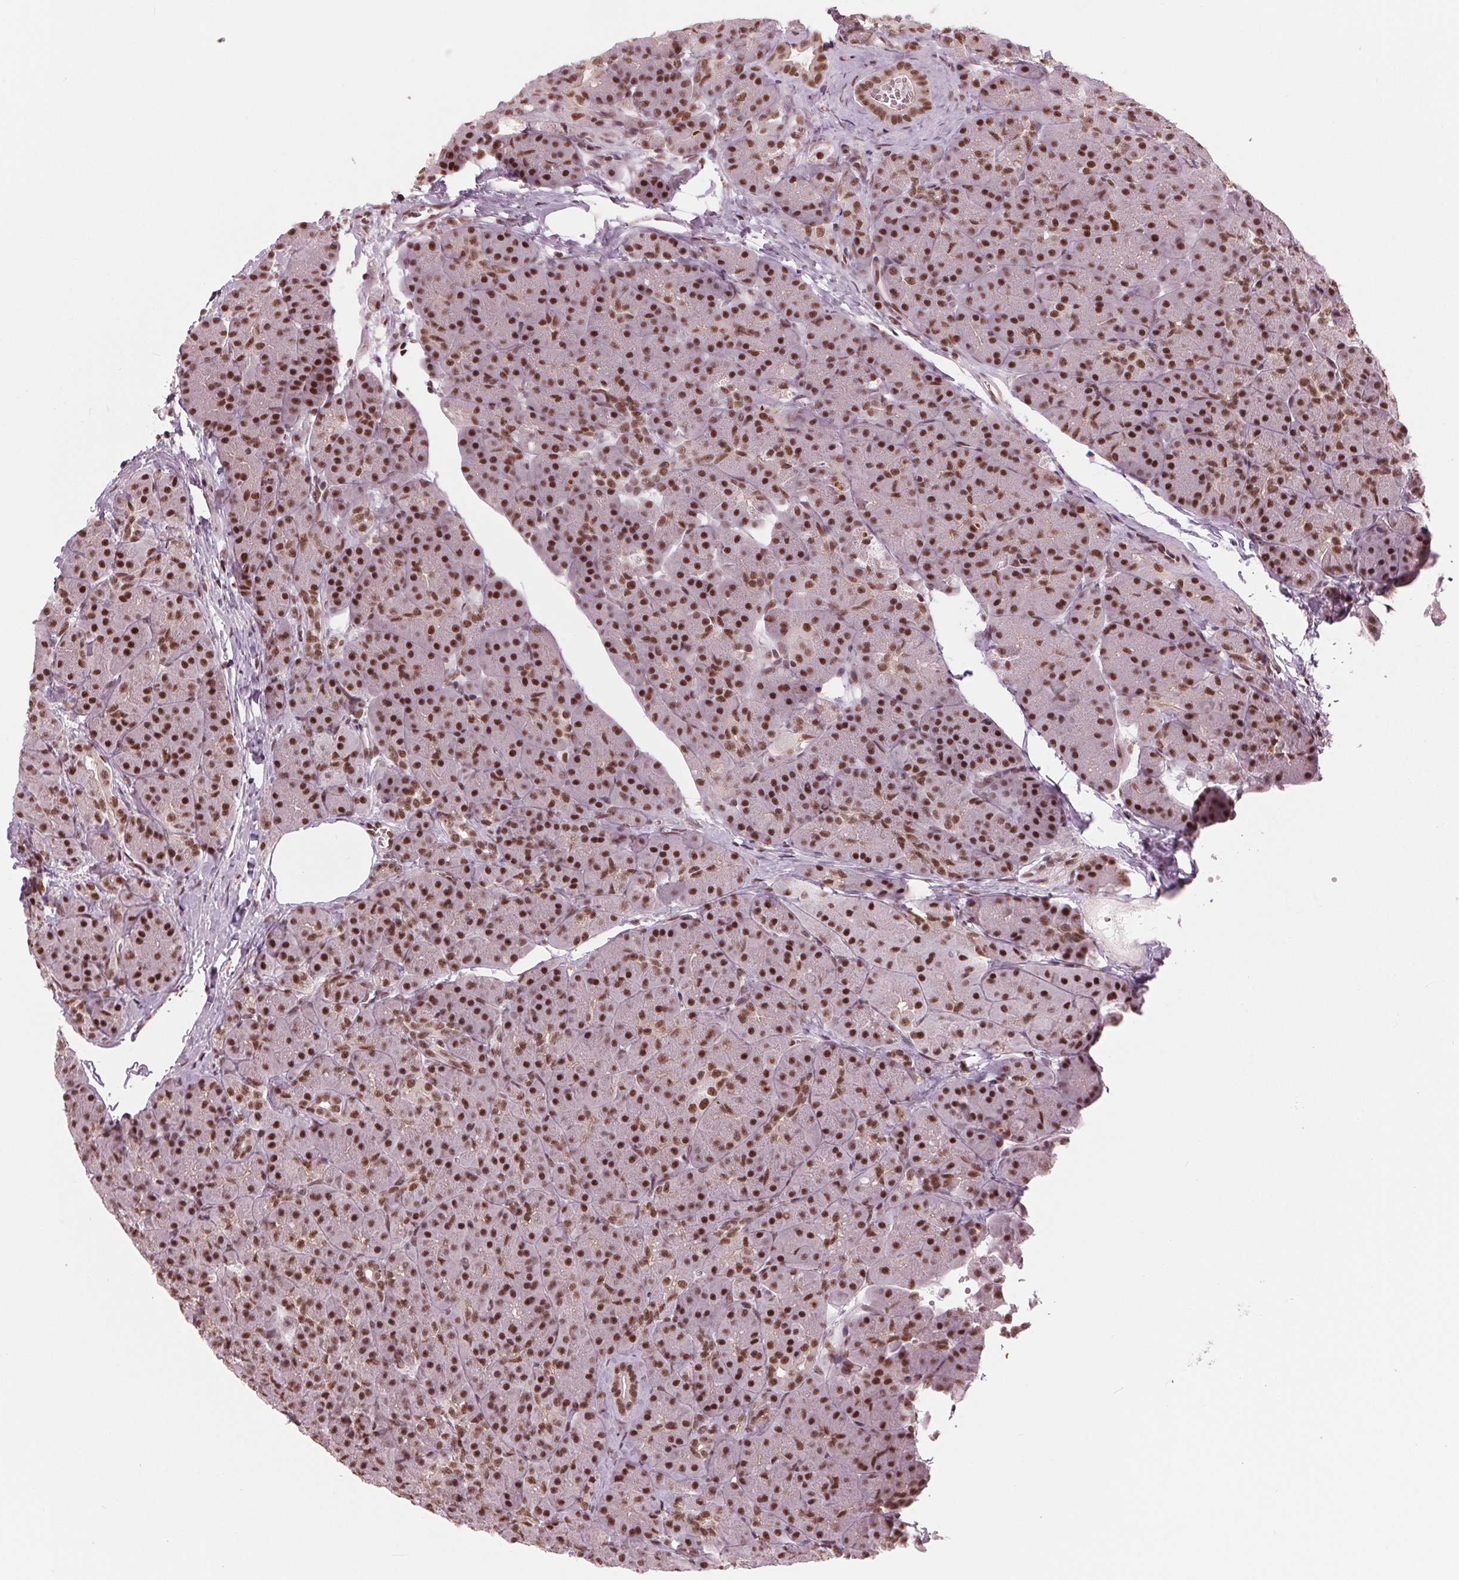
{"staining": {"intensity": "strong", "quantity": ">75%", "location": "cytoplasmic/membranous,nuclear"}, "tissue": "pancreas", "cell_type": "Exocrine glandular cells", "image_type": "normal", "snomed": [{"axis": "morphology", "description": "Normal tissue, NOS"}, {"axis": "topography", "description": "Pancreas"}], "caption": "Exocrine glandular cells reveal high levels of strong cytoplasmic/membranous,nuclear staining in approximately >75% of cells in benign pancreas. (brown staining indicates protein expression, while blue staining denotes nuclei).", "gene": "LSM2", "patient": {"sex": "male", "age": 57}}